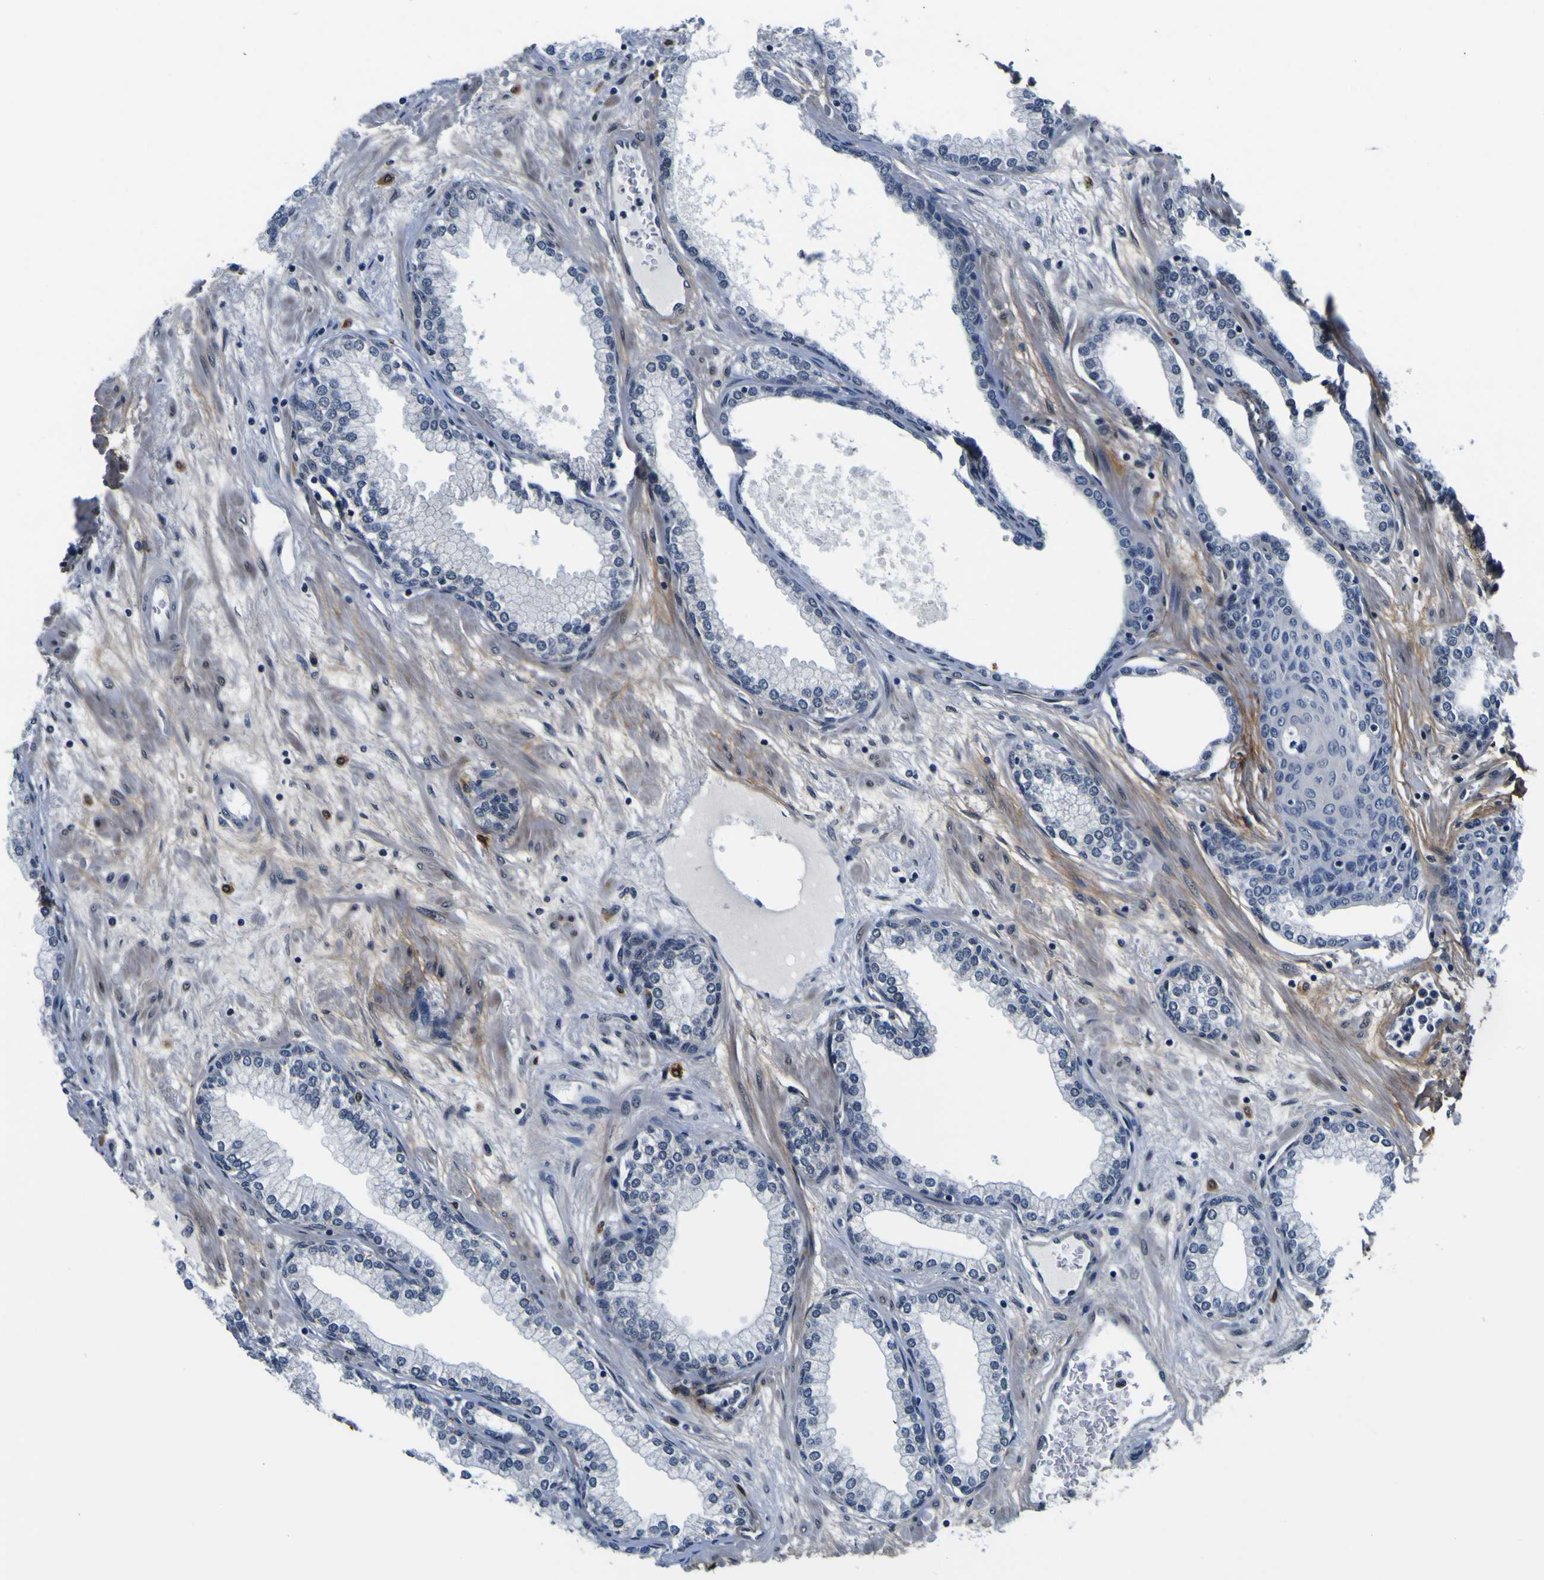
{"staining": {"intensity": "negative", "quantity": "none", "location": "none"}, "tissue": "prostate", "cell_type": "Glandular cells", "image_type": "normal", "snomed": [{"axis": "morphology", "description": "Normal tissue, NOS"}, {"axis": "morphology", "description": "Urothelial carcinoma, Low grade"}, {"axis": "topography", "description": "Urinary bladder"}, {"axis": "topography", "description": "Prostate"}], "caption": "The image reveals no significant positivity in glandular cells of prostate. Brightfield microscopy of immunohistochemistry (IHC) stained with DAB (3,3'-diaminobenzidine) (brown) and hematoxylin (blue), captured at high magnification.", "gene": "POSTN", "patient": {"sex": "male", "age": 60}}